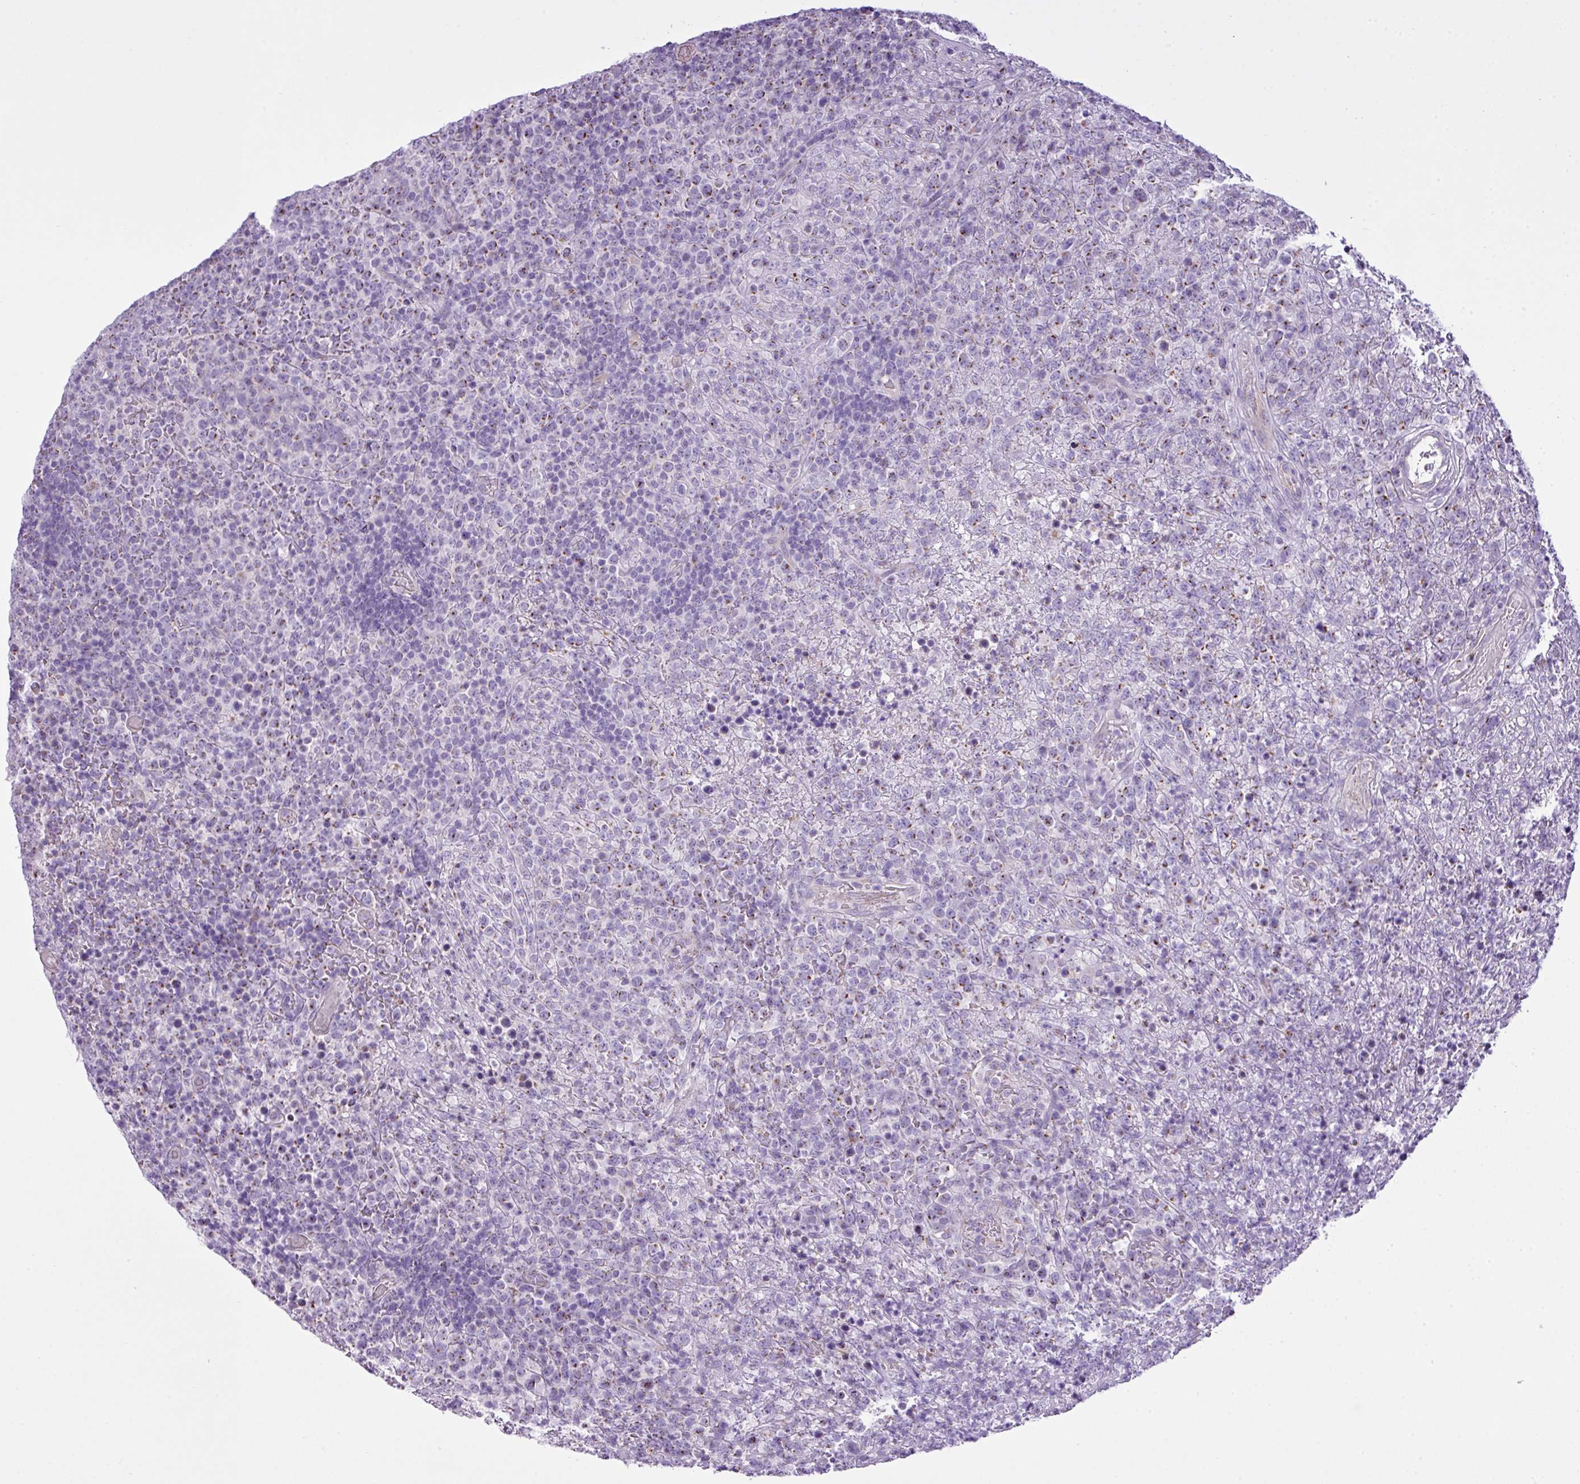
{"staining": {"intensity": "negative", "quantity": "none", "location": "none"}, "tissue": "lymphoma", "cell_type": "Tumor cells", "image_type": "cancer", "snomed": [{"axis": "morphology", "description": "Malignant lymphoma, non-Hodgkin's type, High grade"}, {"axis": "topography", "description": "Colon"}], "caption": "An immunohistochemistry (IHC) photomicrograph of lymphoma is shown. There is no staining in tumor cells of lymphoma. The staining is performed using DAB (3,3'-diaminobenzidine) brown chromogen with nuclei counter-stained in using hematoxylin.", "gene": "FAM43A", "patient": {"sex": "female", "age": 53}}